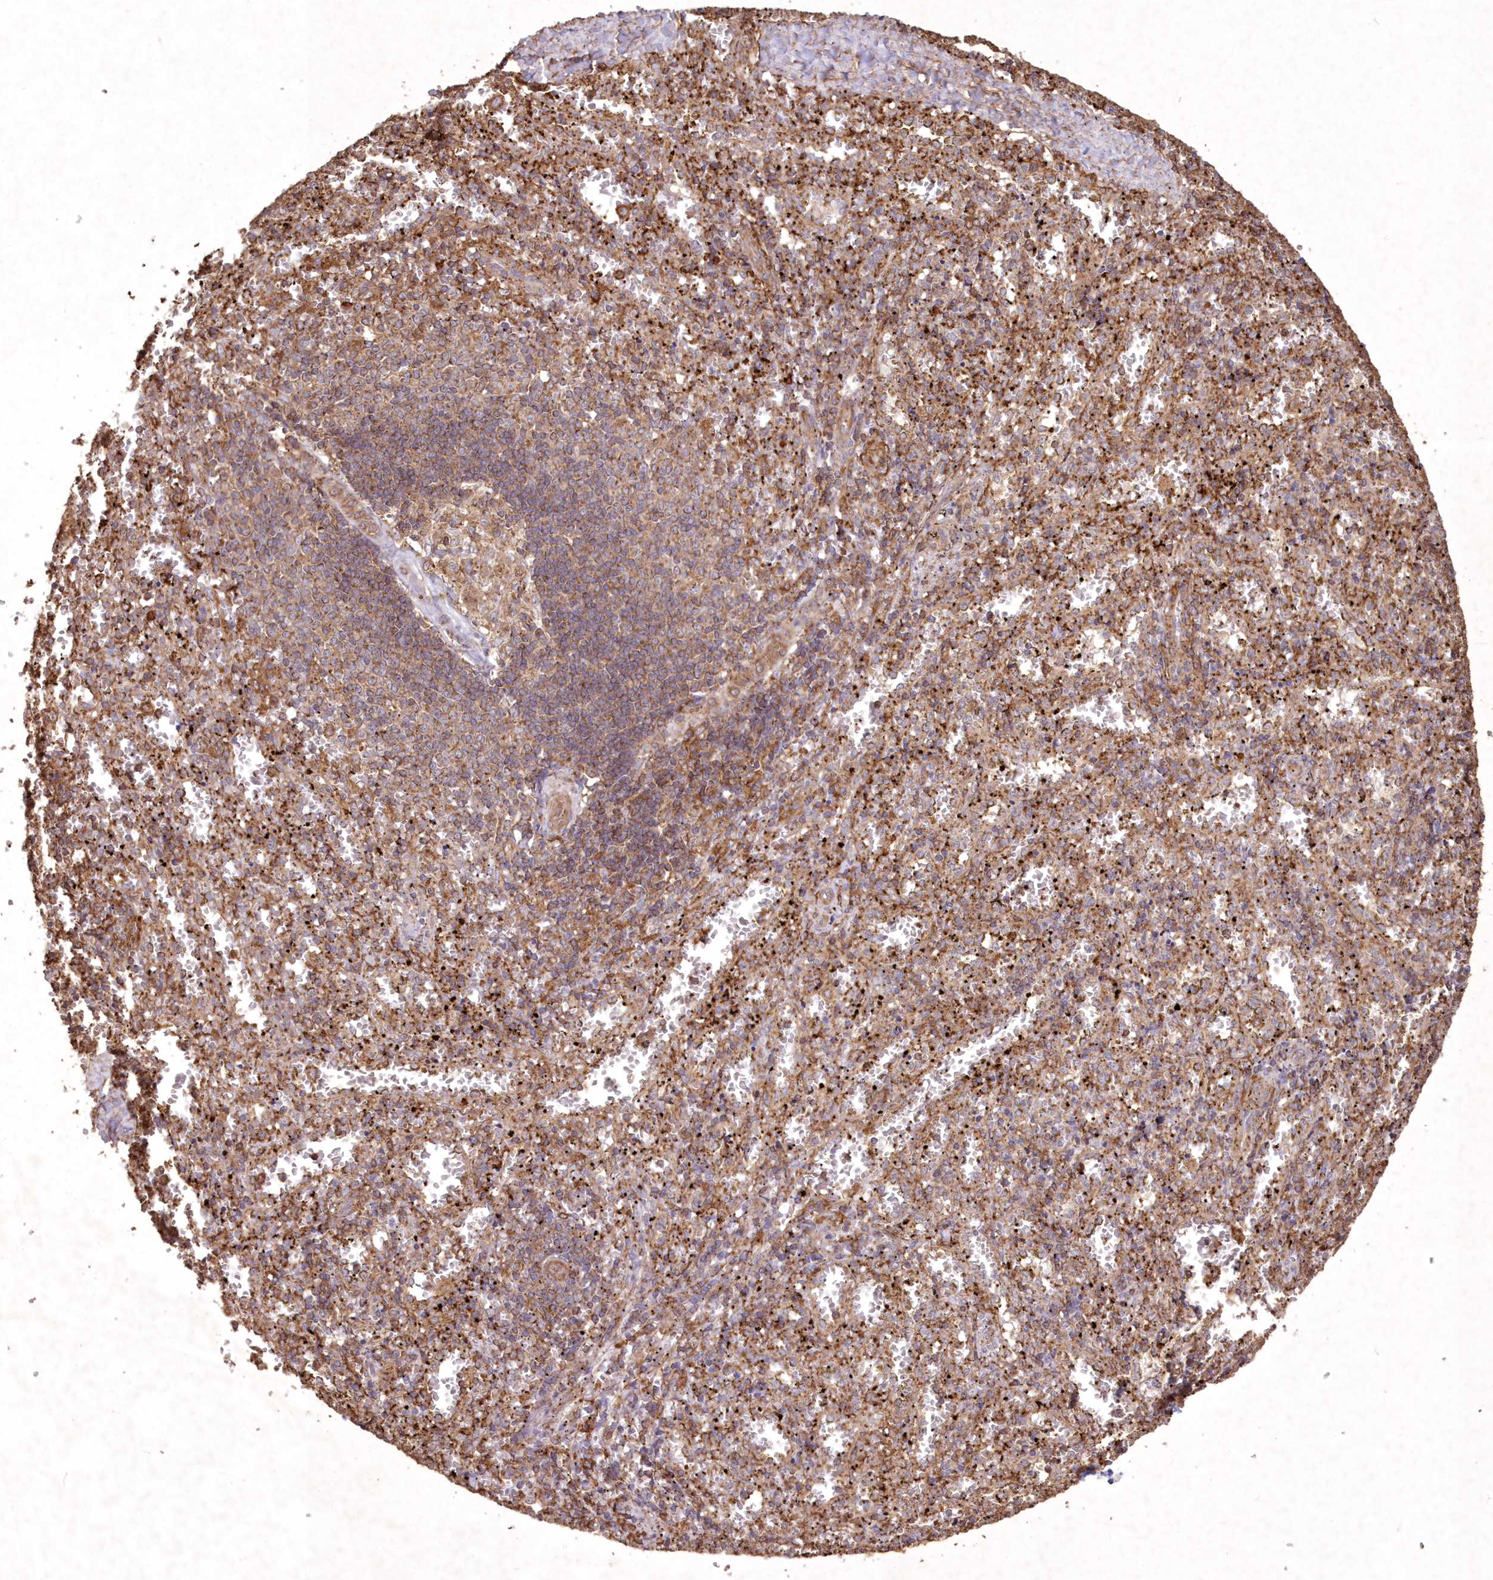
{"staining": {"intensity": "moderate", "quantity": "25%-75%", "location": "cytoplasmic/membranous"}, "tissue": "spleen", "cell_type": "Cells in red pulp", "image_type": "normal", "snomed": [{"axis": "morphology", "description": "Normal tissue, NOS"}, {"axis": "topography", "description": "Spleen"}], "caption": "Spleen stained for a protein (brown) reveals moderate cytoplasmic/membranous positive expression in about 25%-75% of cells in red pulp.", "gene": "TMEM139", "patient": {"sex": "male", "age": 11}}